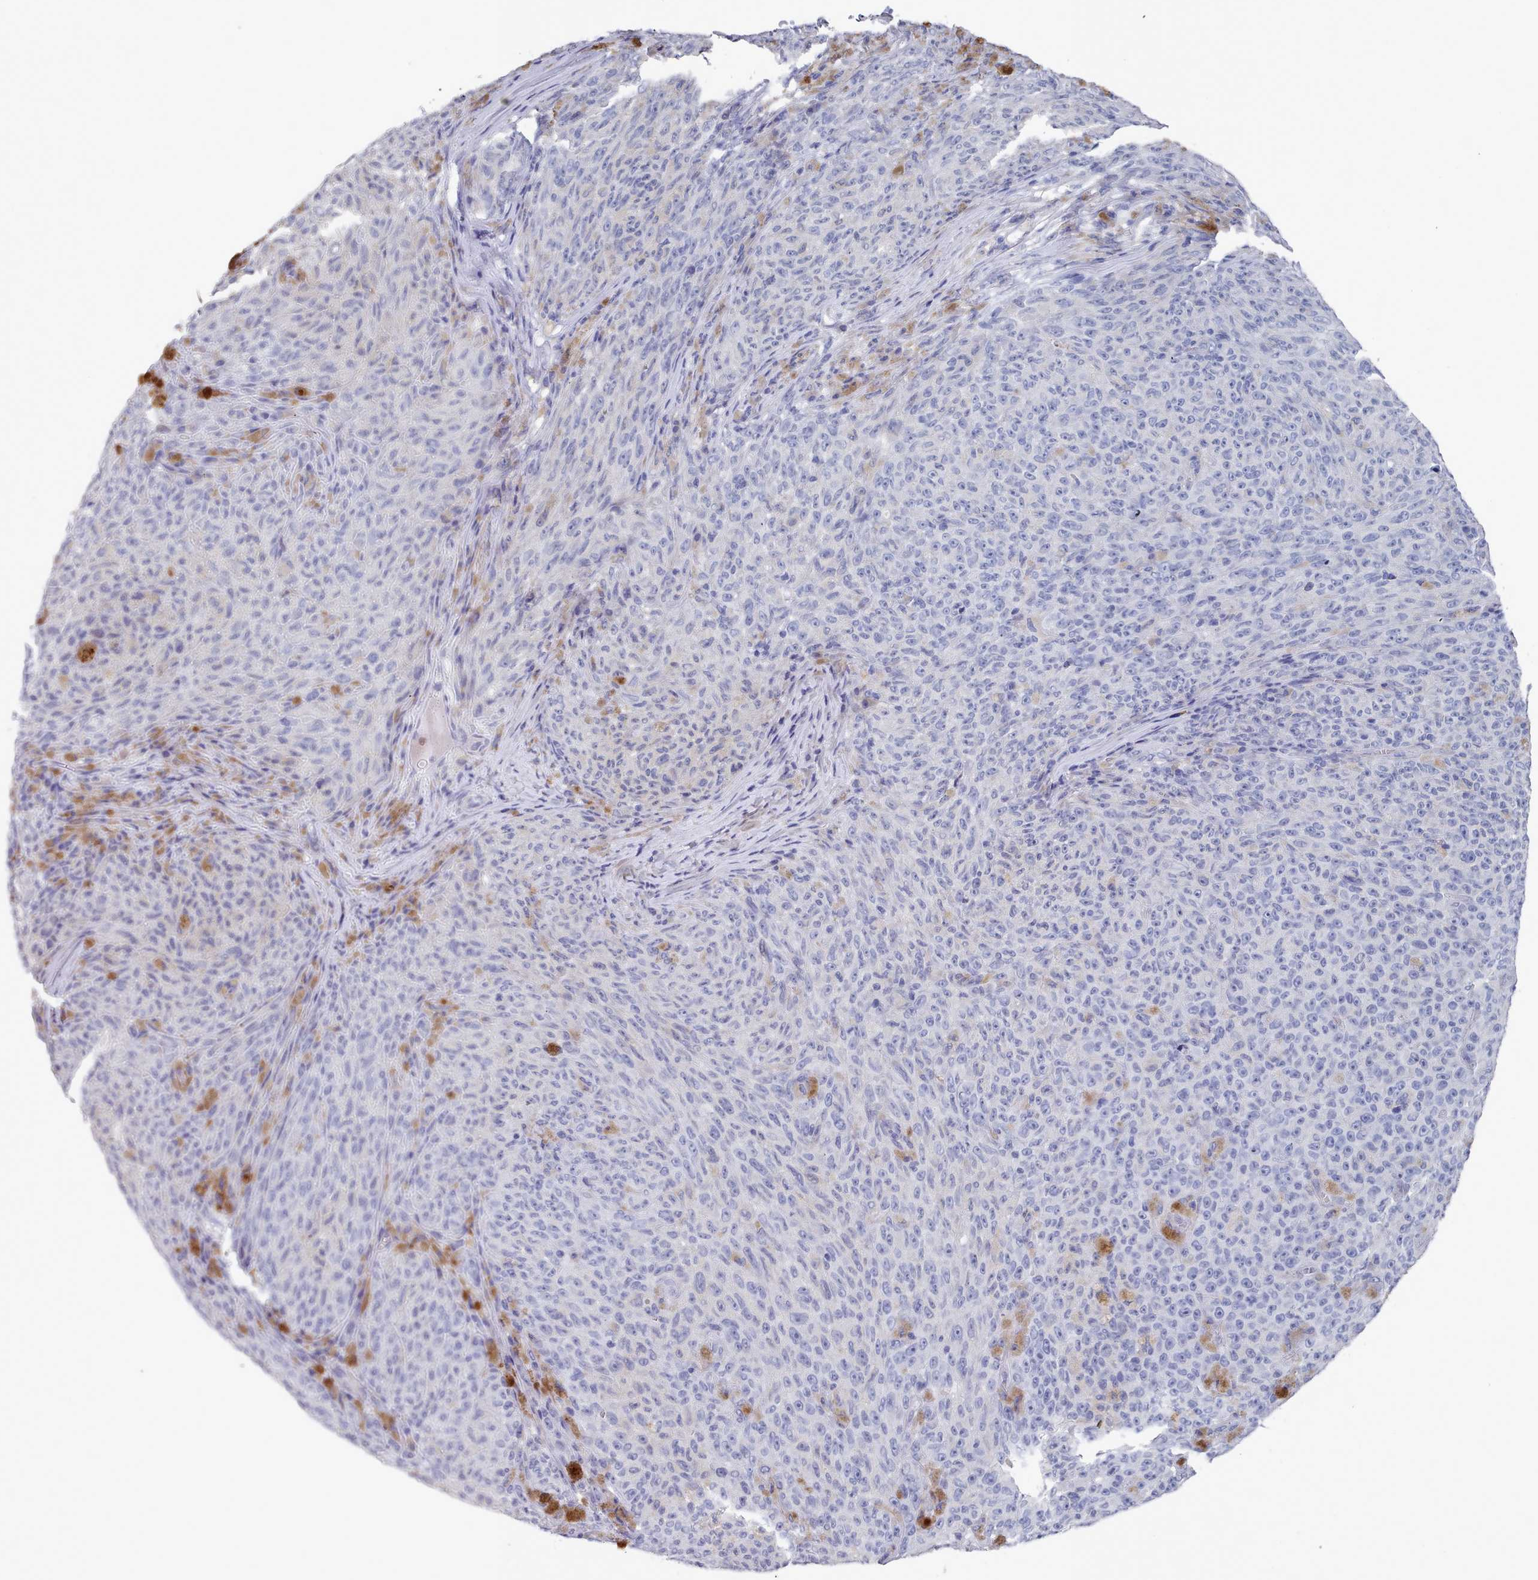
{"staining": {"intensity": "negative", "quantity": "none", "location": "none"}, "tissue": "melanoma", "cell_type": "Tumor cells", "image_type": "cancer", "snomed": [{"axis": "morphology", "description": "Malignant melanoma, NOS"}, {"axis": "topography", "description": "Skin"}], "caption": "Image shows no protein positivity in tumor cells of malignant melanoma tissue.", "gene": "ACAD11", "patient": {"sex": "female", "age": 82}}